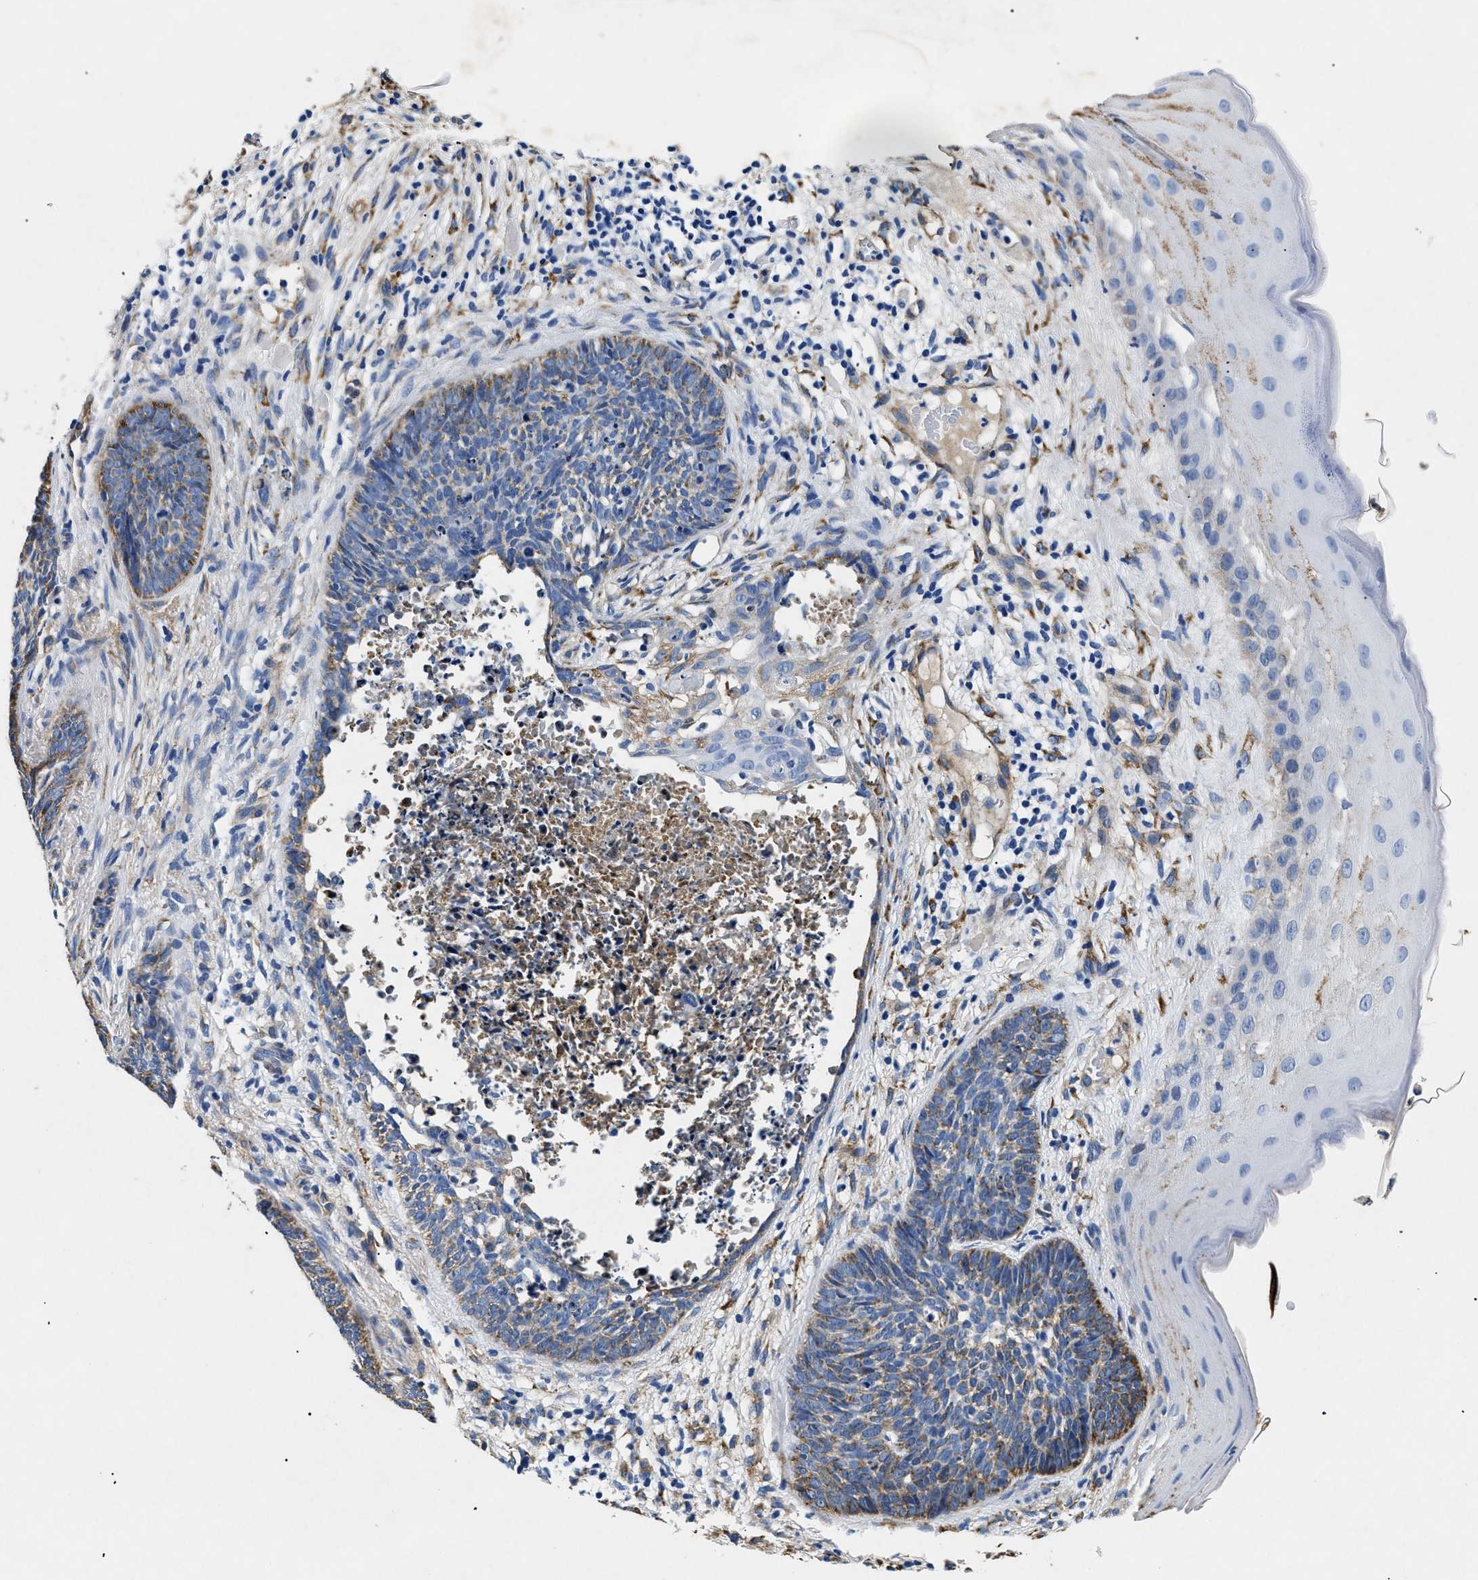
{"staining": {"intensity": "strong", "quantity": "<25%", "location": "cytoplasmic/membranous"}, "tissue": "skin cancer", "cell_type": "Tumor cells", "image_type": "cancer", "snomed": [{"axis": "morphology", "description": "Basal cell carcinoma"}, {"axis": "topography", "description": "Skin"}], "caption": "Skin cancer (basal cell carcinoma) stained for a protein reveals strong cytoplasmic/membranous positivity in tumor cells.", "gene": "LAMA3", "patient": {"sex": "female", "age": 70}}